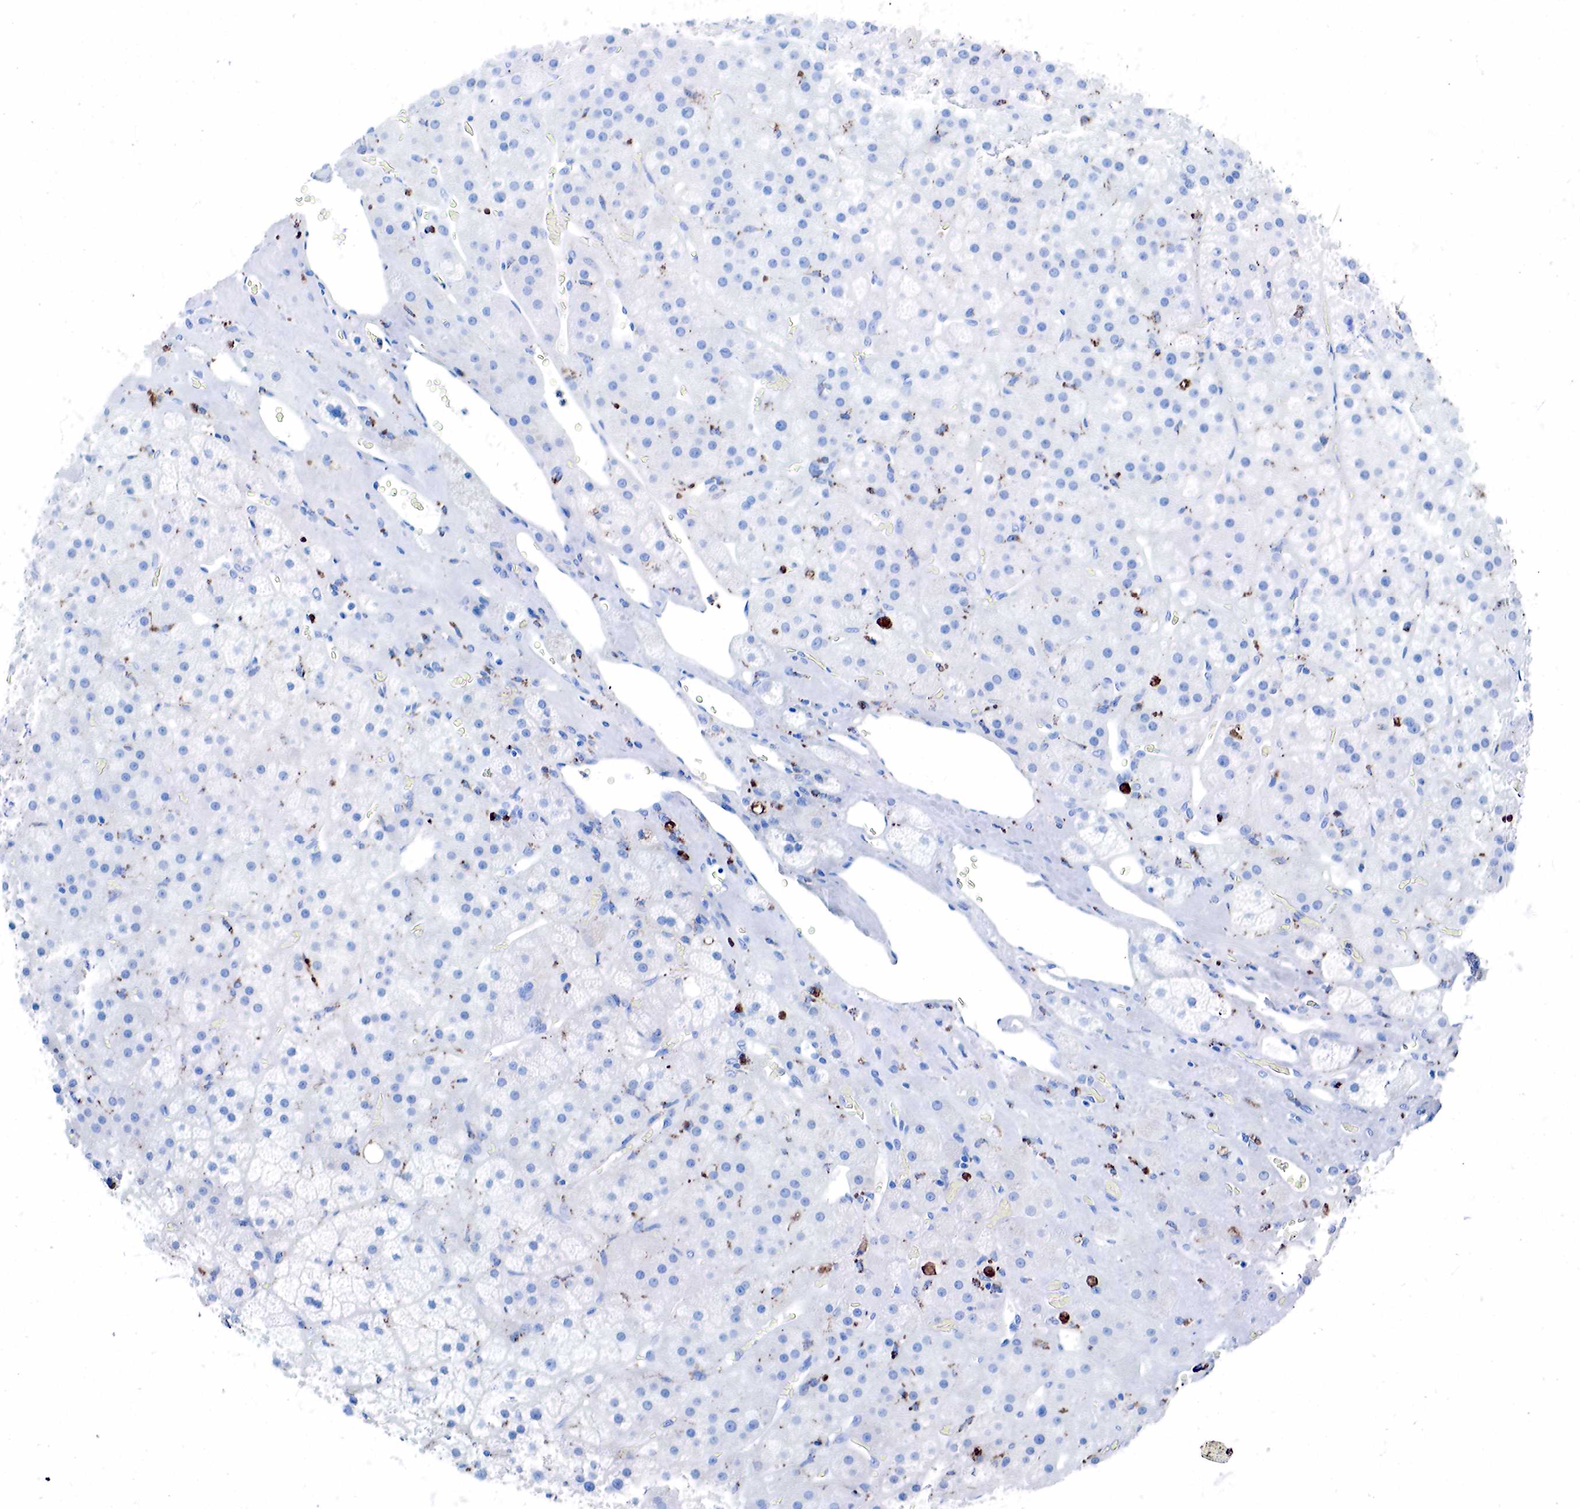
{"staining": {"intensity": "negative", "quantity": "none", "location": "none"}, "tissue": "adrenal gland", "cell_type": "Glandular cells", "image_type": "normal", "snomed": [{"axis": "morphology", "description": "Normal tissue, NOS"}, {"axis": "topography", "description": "Adrenal gland"}], "caption": "Glandular cells show no significant expression in normal adrenal gland.", "gene": "CD68", "patient": {"sex": "male", "age": 57}}